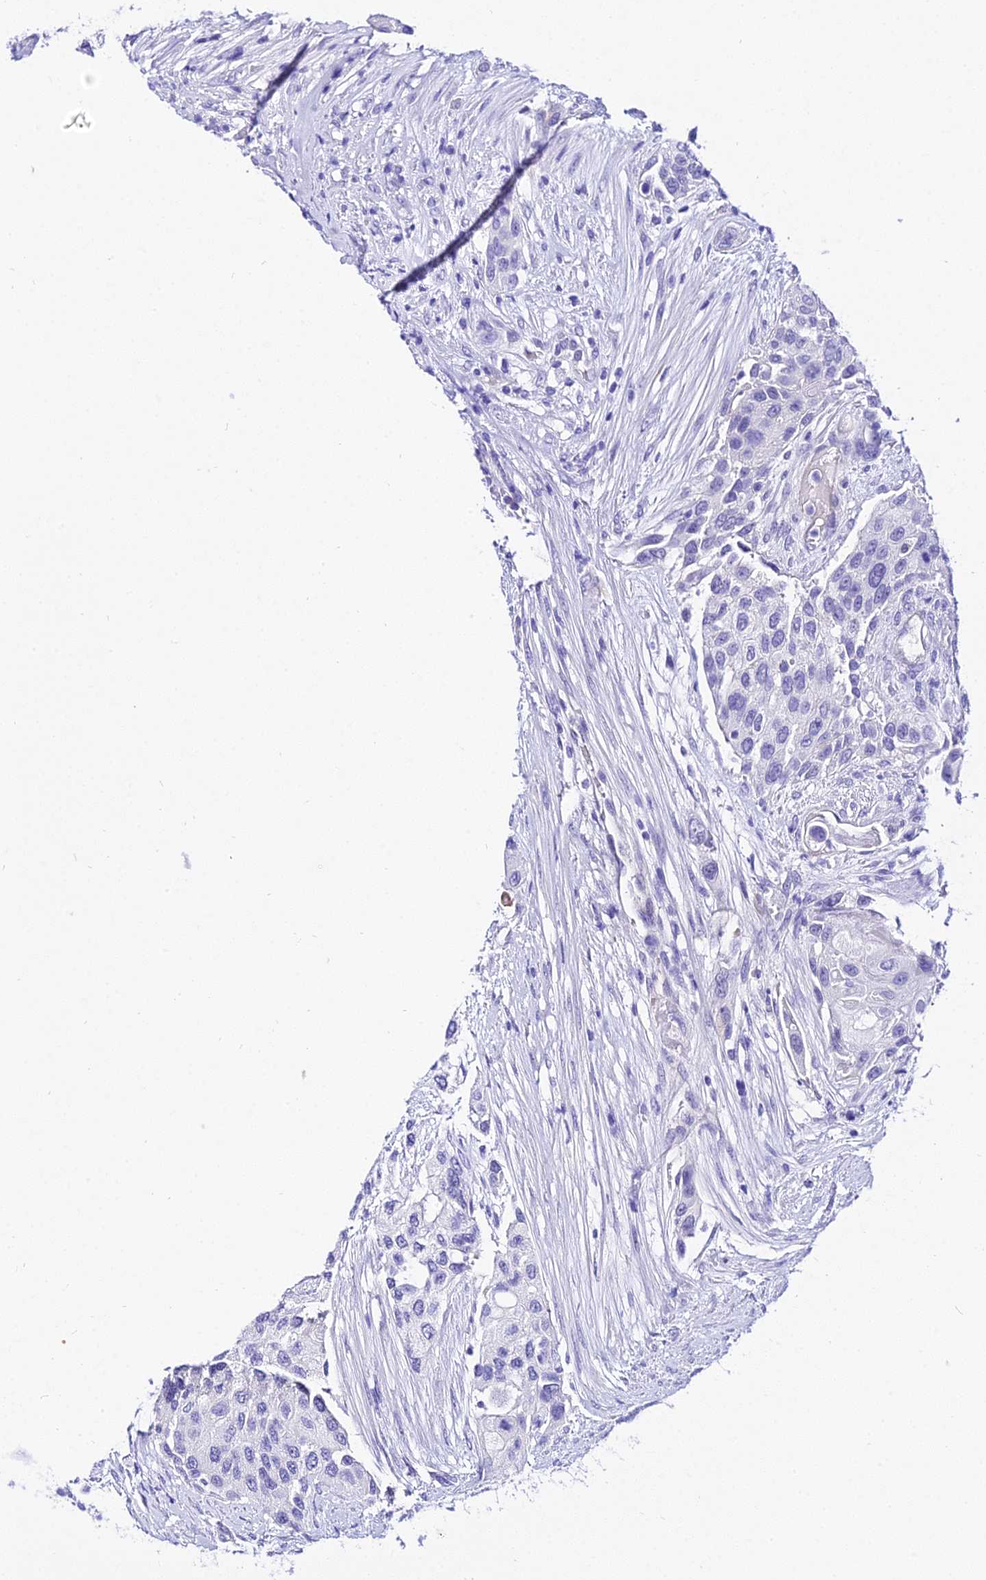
{"staining": {"intensity": "negative", "quantity": "none", "location": "none"}, "tissue": "urothelial cancer", "cell_type": "Tumor cells", "image_type": "cancer", "snomed": [{"axis": "morphology", "description": "Normal tissue, NOS"}, {"axis": "morphology", "description": "Urothelial carcinoma, High grade"}, {"axis": "topography", "description": "Vascular tissue"}, {"axis": "topography", "description": "Urinary bladder"}], "caption": "Tumor cells are negative for brown protein staining in urothelial cancer. (Stains: DAB (3,3'-diaminobenzidine) immunohistochemistry with hematoxylin counter stain, Microscopy: brightfield microscopy at high magnification).", "gene": "DEFB106A", "patient": {"sex": "female", "age": 56}}